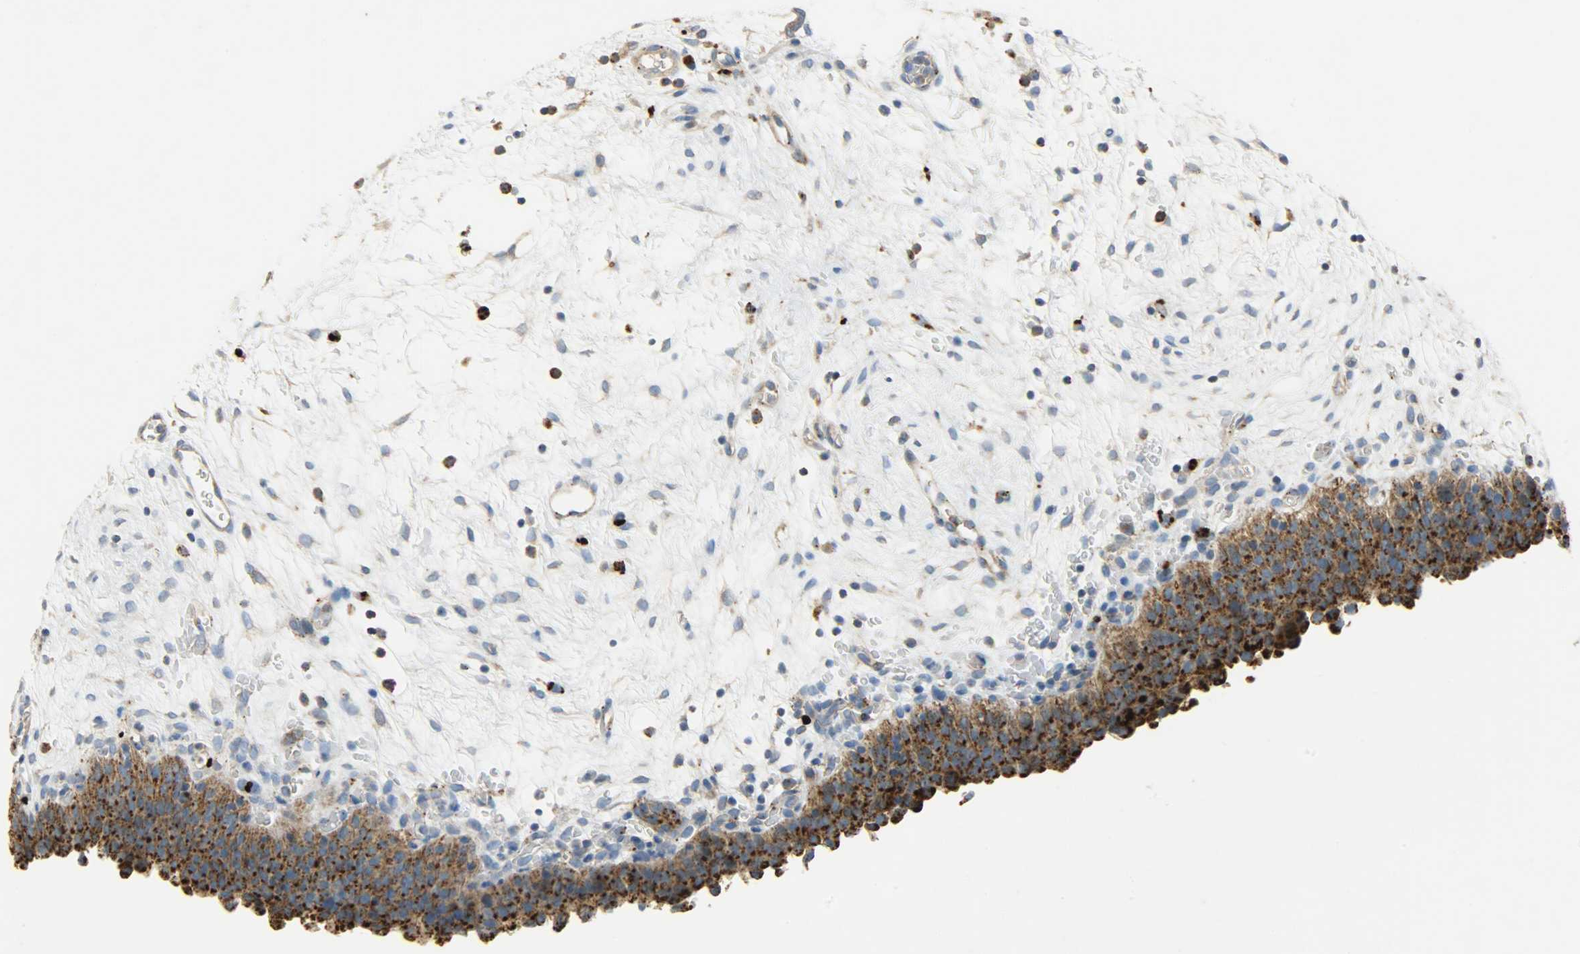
{"staining": {"intensity": "strong", "quantity": ">75%", "location": "cytoplasmic/membranous"}, "tissue": "urinary bladder", "cell_type": "Urothelial cells", "image_type": "normal", "snomed": [{"axis": "morphology", "description": "Normal tissue, NOS"}, {"axis": "morphology", "description": "Dysplasia, NOS"}, {"axis": "topography", "description": "Urinary bladder"}], "caption": "The image demonstrates staining of benign urinary bladder, revealing strong cytoplasmic/membranous protein expression (brown color) within urothelial cells.", "gene": "ASAH1", "patient": {"sex": "male", "age": 35}}